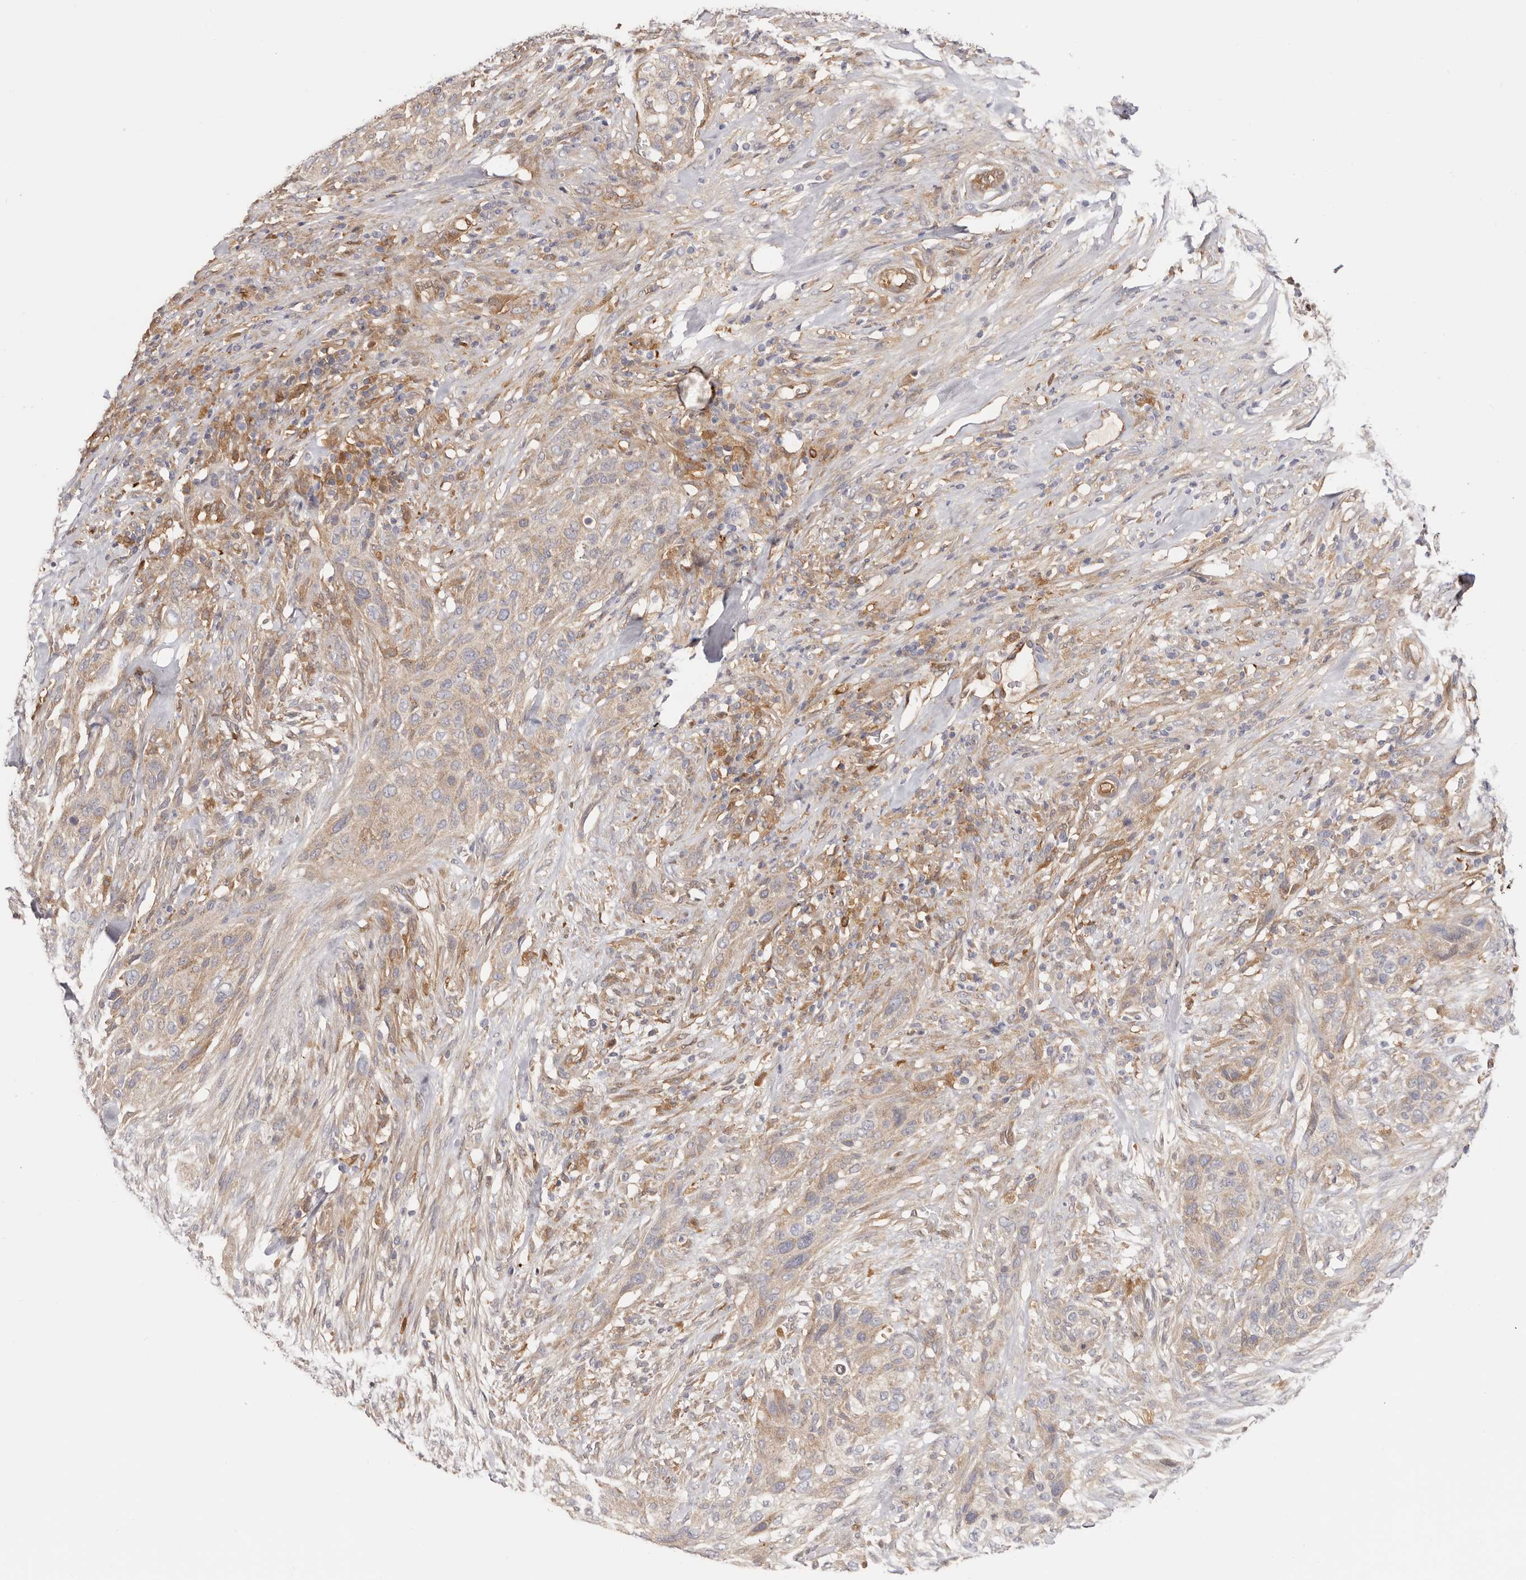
{"staining": {"intensity": "weak", "quantity": "25%-75%", "location": "cytoplasmic/membranous"}, "tissue": "urothelial cancer", "cell_type": "Tumor cells", "image_type": "cancer", "snomed": [{"axis": "morphology", "description": "Urothelial carcinoma, High grade"}, {"axis": "topography", "description": "Urinary bladder"}], "caption": "Immunohistochemistry (DAB) staining of human urothelial cancer reveals weak cytoplasmic/membranous protein expression in approximately 25%-75% of tumor cells.", "gene": "LAP3", "patient": {"sex": "male", "age": 35}}